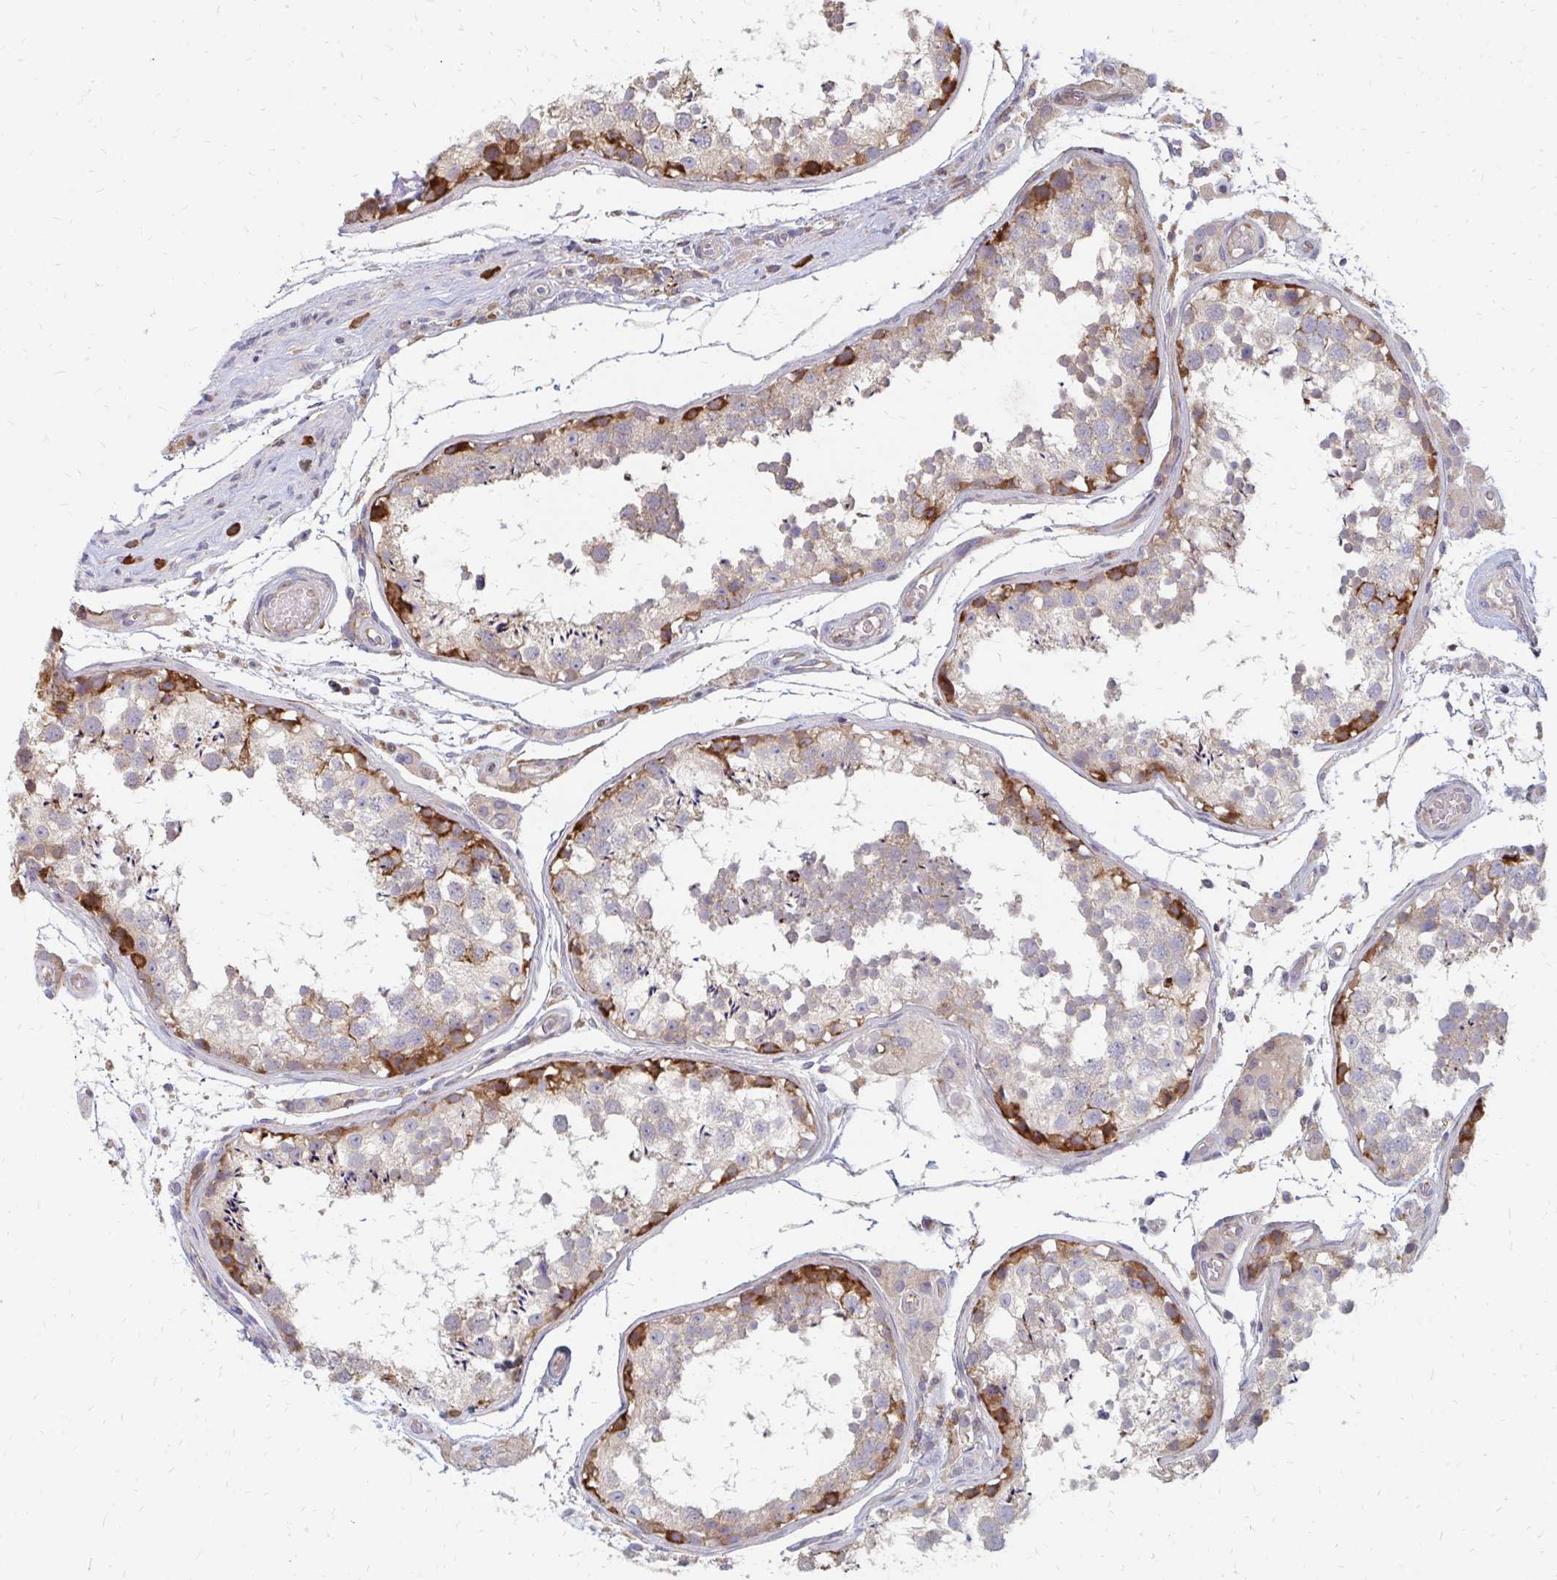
{"staining": {"intensity": "strong", "quantity": "<25%", "location": "cytoplasmic/membranous"}, "tissue": "testis", "cell_type": "Cells in seminiferous ducts", "image_type": "normal", "snomed": [{"axis": "morphology", "description": "Normal tissue, NOS"}, {"axis": "morphology", "description": "Seminoma, NOS"}, {"axis": "topography", "description": "Testis"}], "caption": "Brown immunohistochemical staining in benign human testis reveals strong cytoplasmic/membranous staining in about <25% of cells in seminiferous ducts.", "gene": "PPP1R13L", "patient": {"sex": "male", "age": 29}}